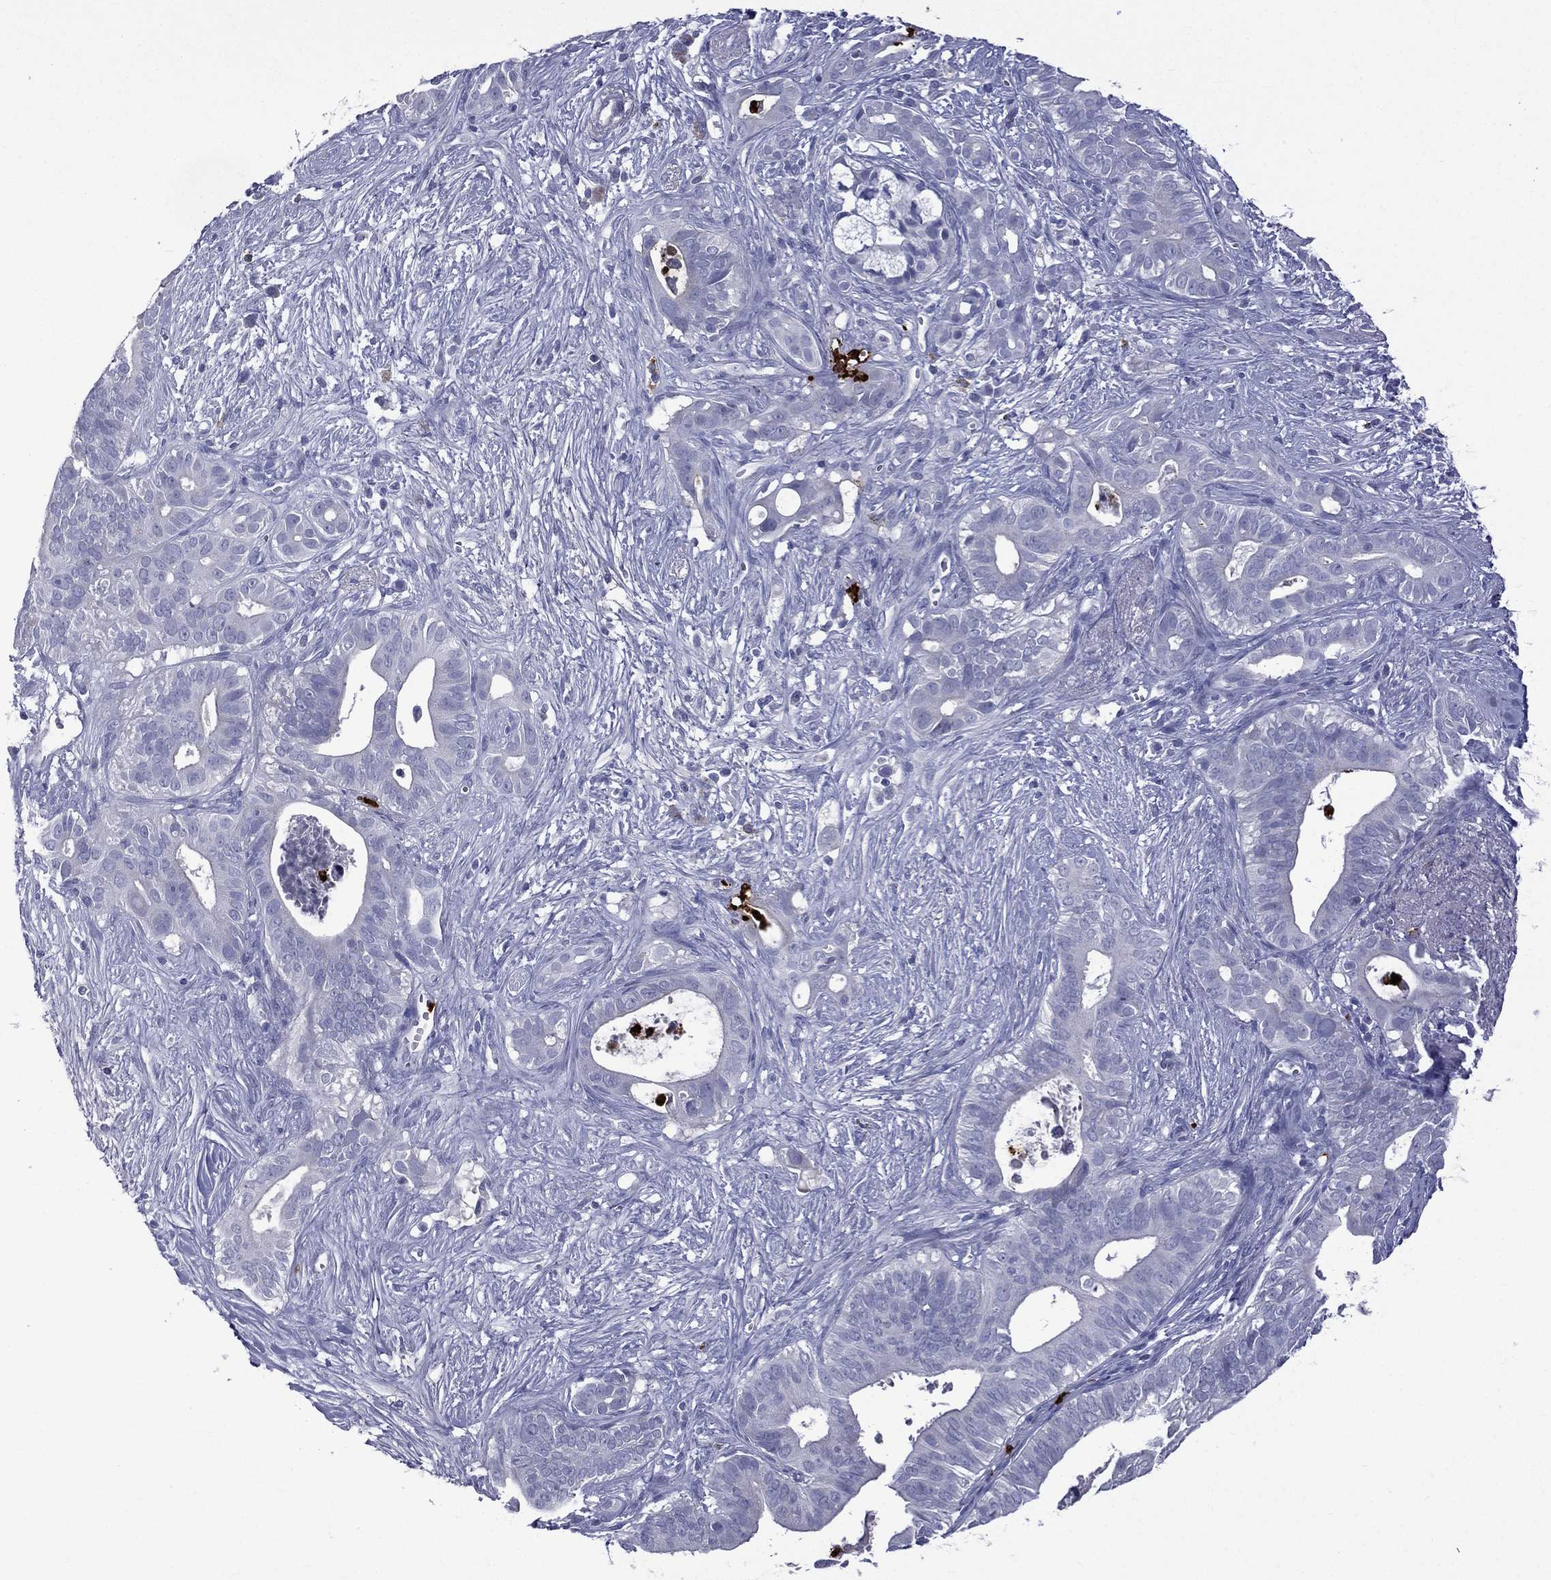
{"staining": {"intensity": "negative", "quantity": "none", "location": "none"}, "tissue": "pancreatic cancer", "cell_type": "Tumor cells", "image_type": "cancer", "snomed": [{"axis": "morphology", "description": "Adenocarcinoma, NOS"}, {"axis": "topography", "description": "Pancreas"}], "caption": "Immunohistochemical staining of human pancreatic cancer (adenocarcinoma) exhibits no significant positivity in tumor cells.", "gene": "ELANE", "patient": {"sex": "male", "age": 61}}